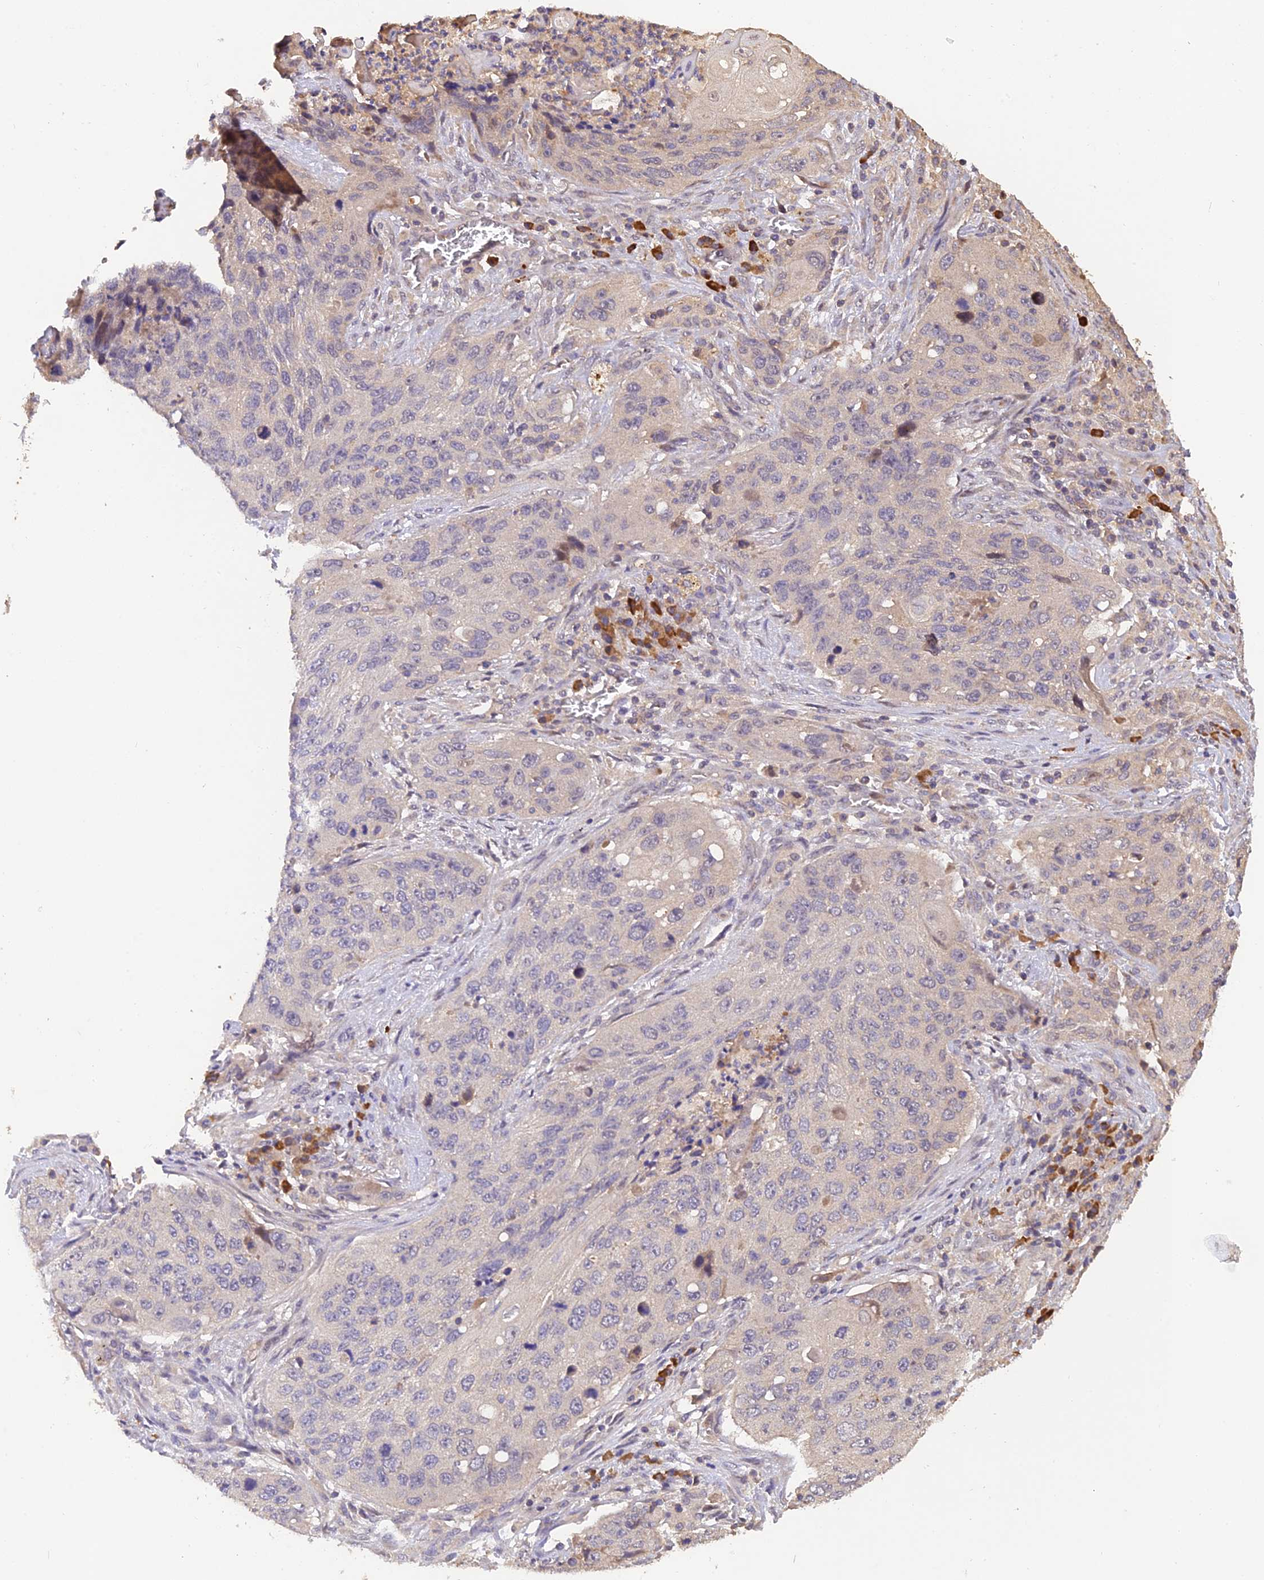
{"staining": {"intensity": "negative", "quantity": "none", "location": "none"}, "tissue": "lung cancer", "cell_type": "Tumor cells", "image_type": "cancer", "snomed": [{"axis": "morphology", "description": "Squamous cell carcinoma, NOS"}, {"axis": "topography", "description": "Lung"}], "caption": "High magnification brightfield microscopy of lung squamous cell carcinoma stained with DAB (3,3'-diaminobenzidine) (brown) and counterstained with hematoxylin (blue): tumor cells show no significant expression. (Brightfield microscopy of DAB (3,3'-diaminobenzidine) immunohistochemistry (IHC) at high magnification).", "gene": "DENND5B", "patient": {"sex": "female", "age": 63}}